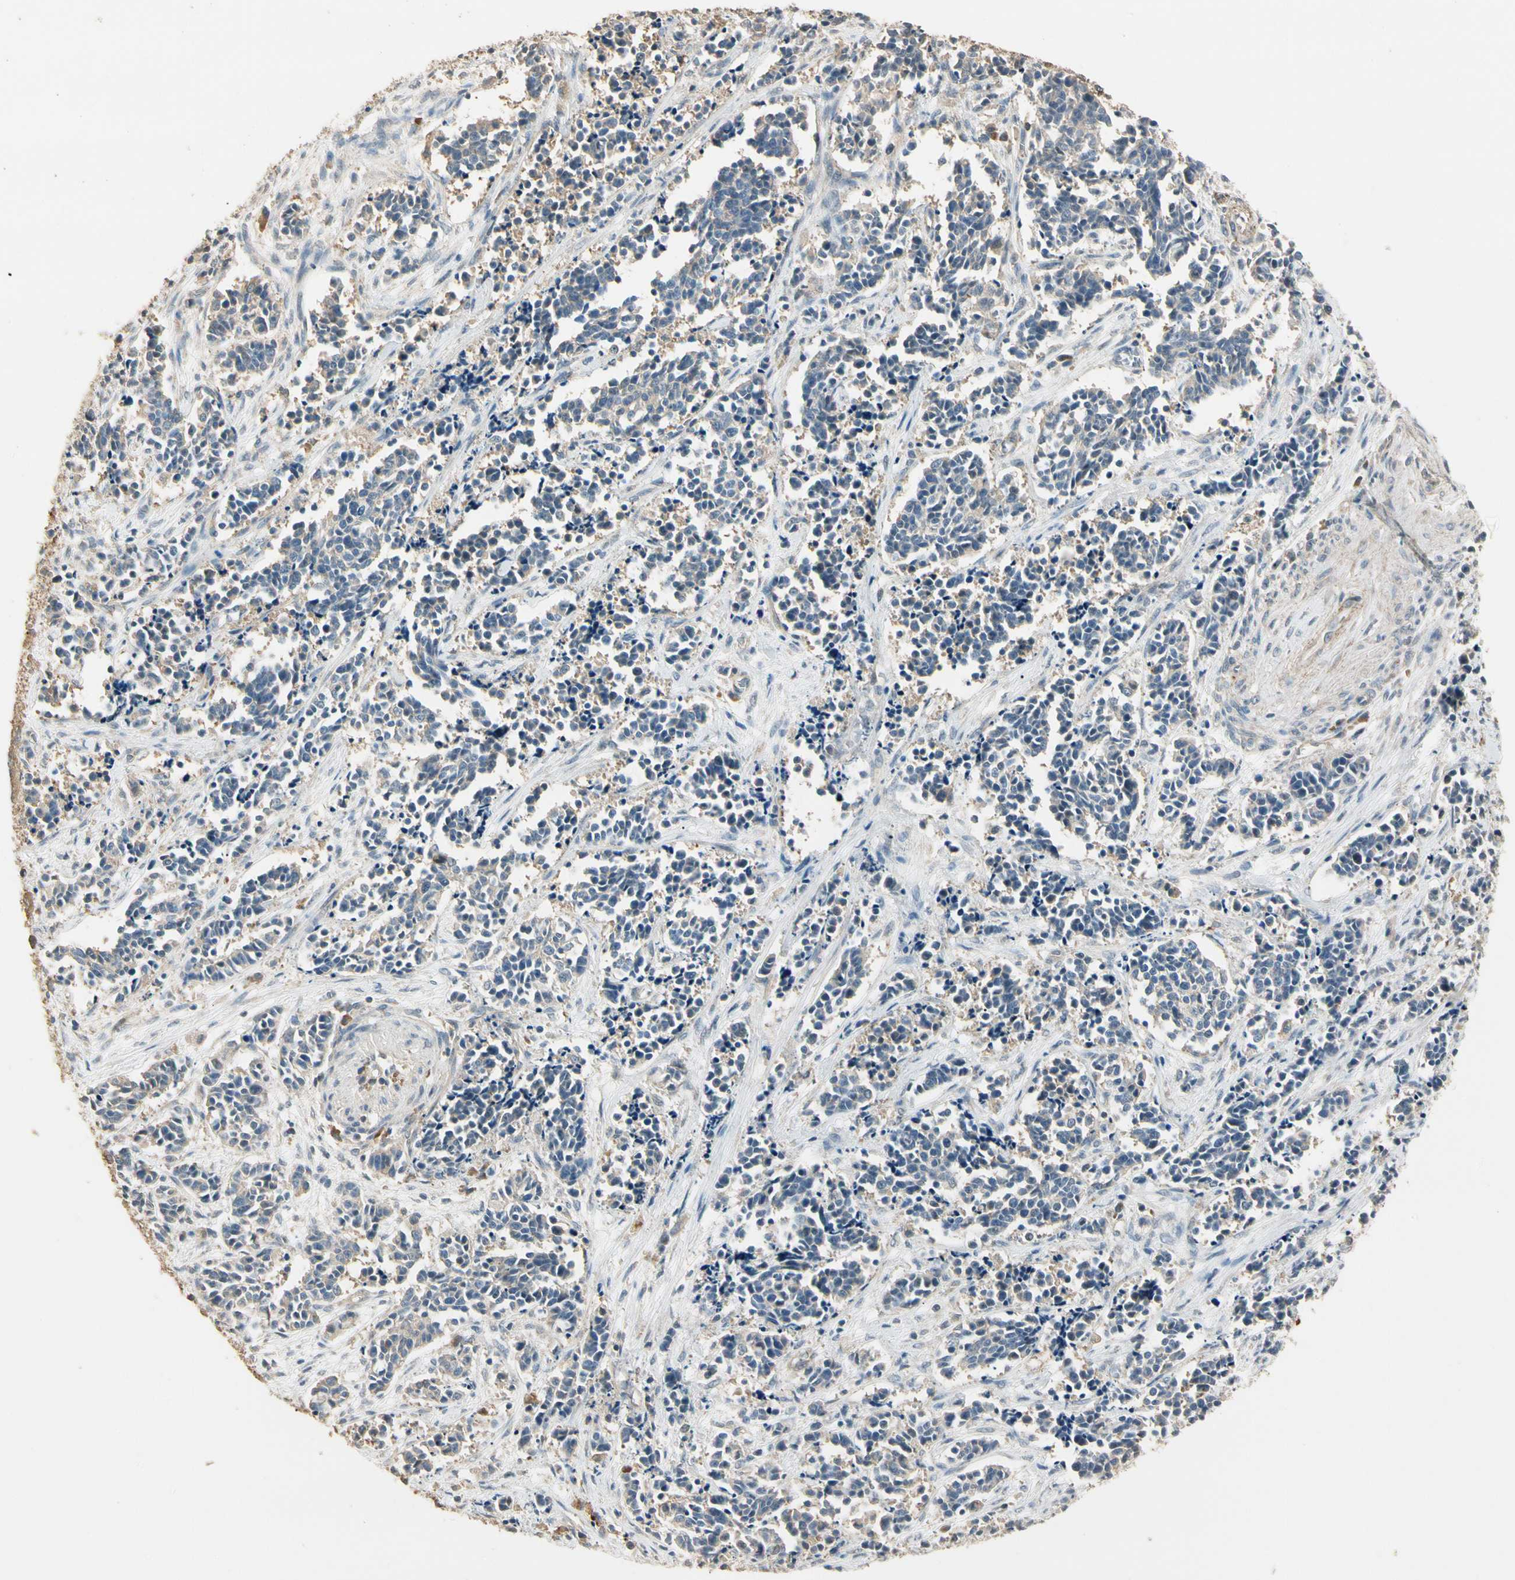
{"staining": {"intensity": "weak", "quantity": ">75%", "location": "cytoplasmic/membranous"}, "tissue": "cervical cancer", "cell_type": "Tumor cells", "image_type": "cancer", "snomed": [{"axis": "morphology", "description": "Squamous cell carcinoma, NOS"}, {"axis": "topography", "description": "Cervix"}], "caption": "Squamous cell carcinoma (cervical) stained with a brown dye demonstrates weak cytoplasmic/membranous positive expression in approximately >75% of tumor cells.", "gene": "CDH6", "patient": {"sex": "female", "age": 35}}